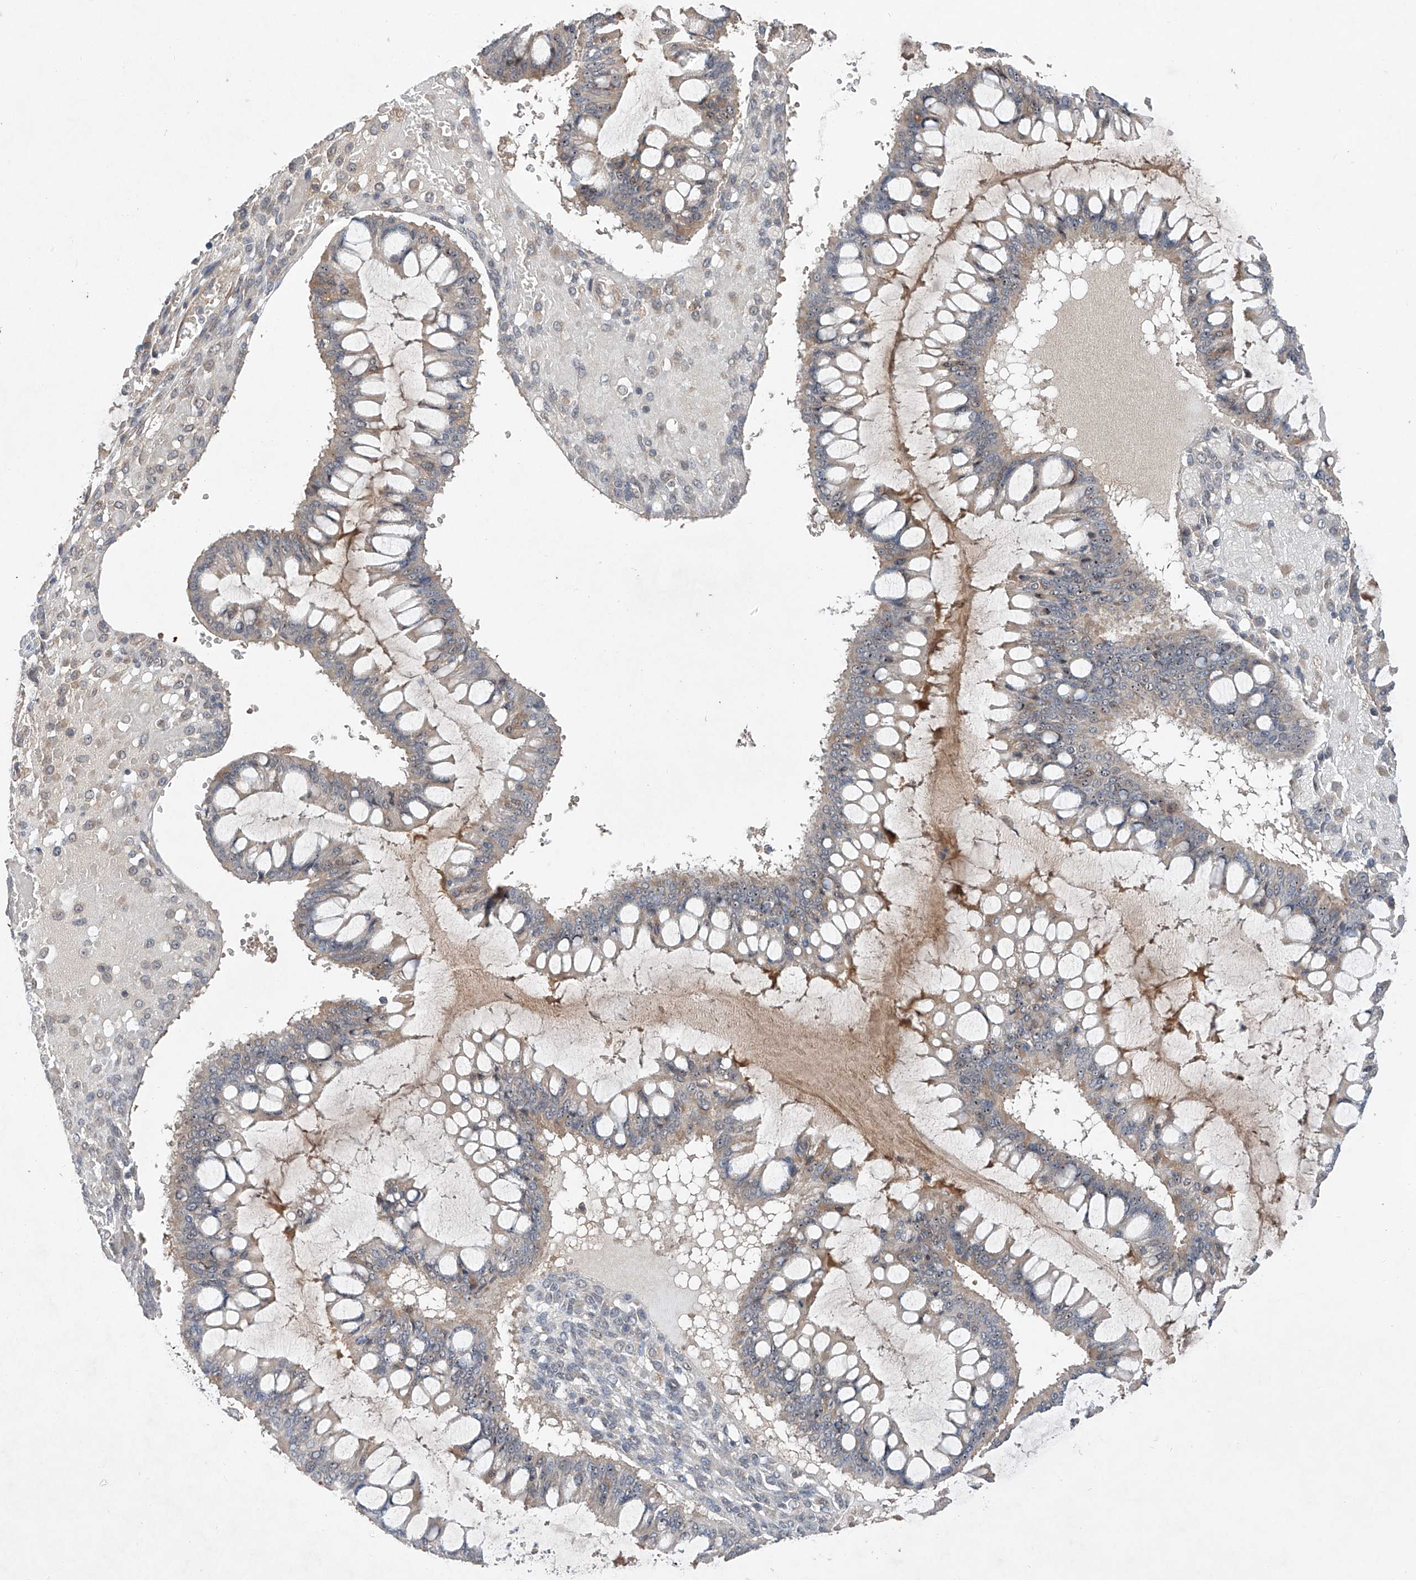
{"staining": {"intensity": "weak", "quantity": "25%-75%", "location": "cytoplasmic/membranous"}, "tissue": "ovarian cancer", "cell_type": "Tumor cells", "image_type": "cancer", "snomed": [{"axis": "morphology", "description": "Cystadenocarcinoma, mucinous, NOS"}, {"axis": "topography", "description": "Ovary"}], "caption": "Protein staining of ovarian mucinous cystadenocarcinoma tissue demonstrates weak cytoplasmic/membranous staining in about 25%-75% of tumor cells.", "gene": "FAM135A", "patient": {"sex": "female", "age": 73}}